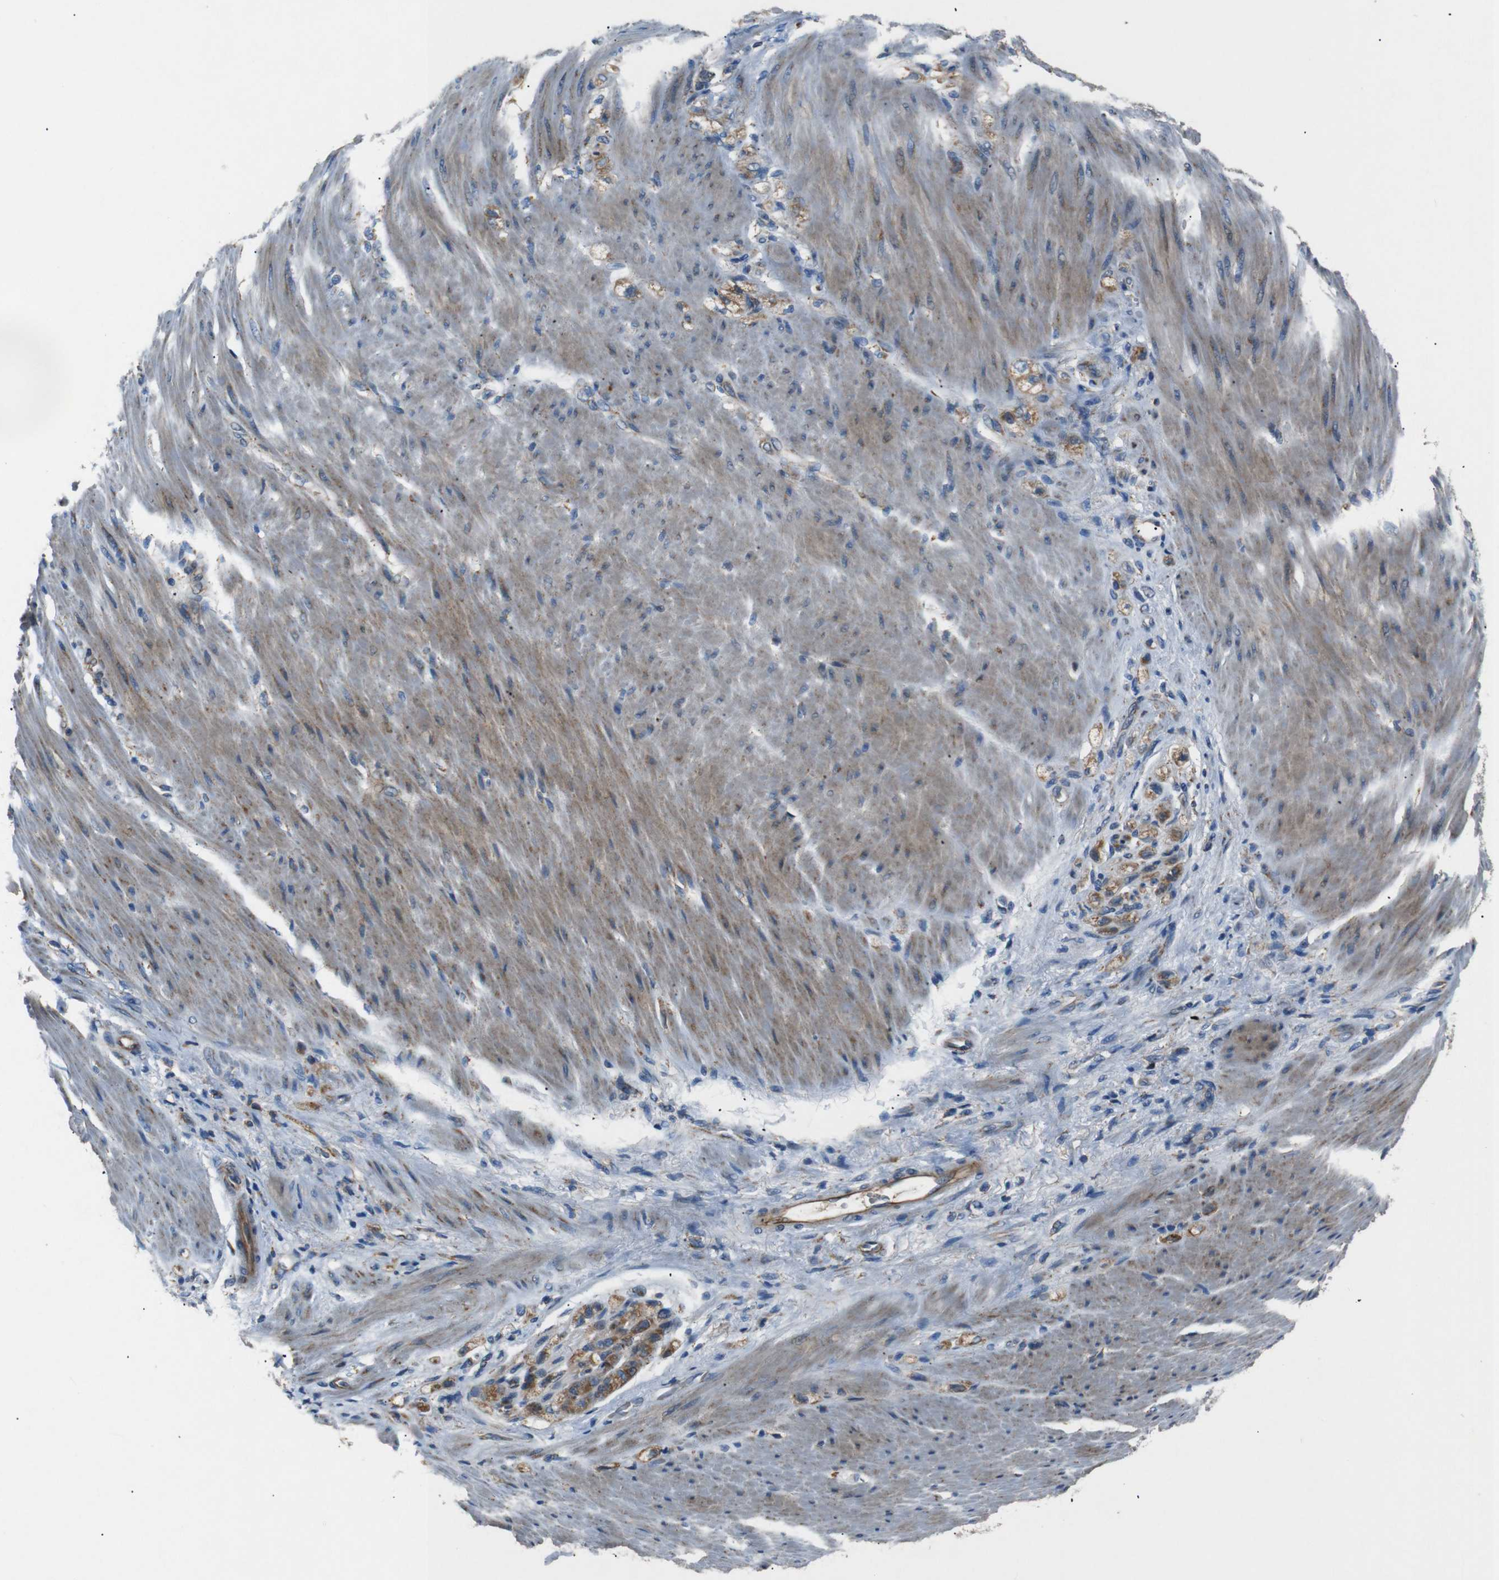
{"staining": {"intensity": "moderate", "quantity": ">75%", "location": "cytoplasmic/membranous"}, "tissue": "stomach cancer", "cell_type": "Tumor cells", "image_type": "cancer", "snomed": [{"axis": "morphology", "description": "Adenocarcinoma, NOS"}, {"axis": "topography", "description": "Stomach"}], "caption": "Moderate cytoplasmic/membranous expression for a protein is appreciated in about >75% of tumor cells of adenocarcinoma (stomach) using immunohistochemistry (IHC).", "gene": "NETO2", "patient": {"sex": "male", "age": 82}}